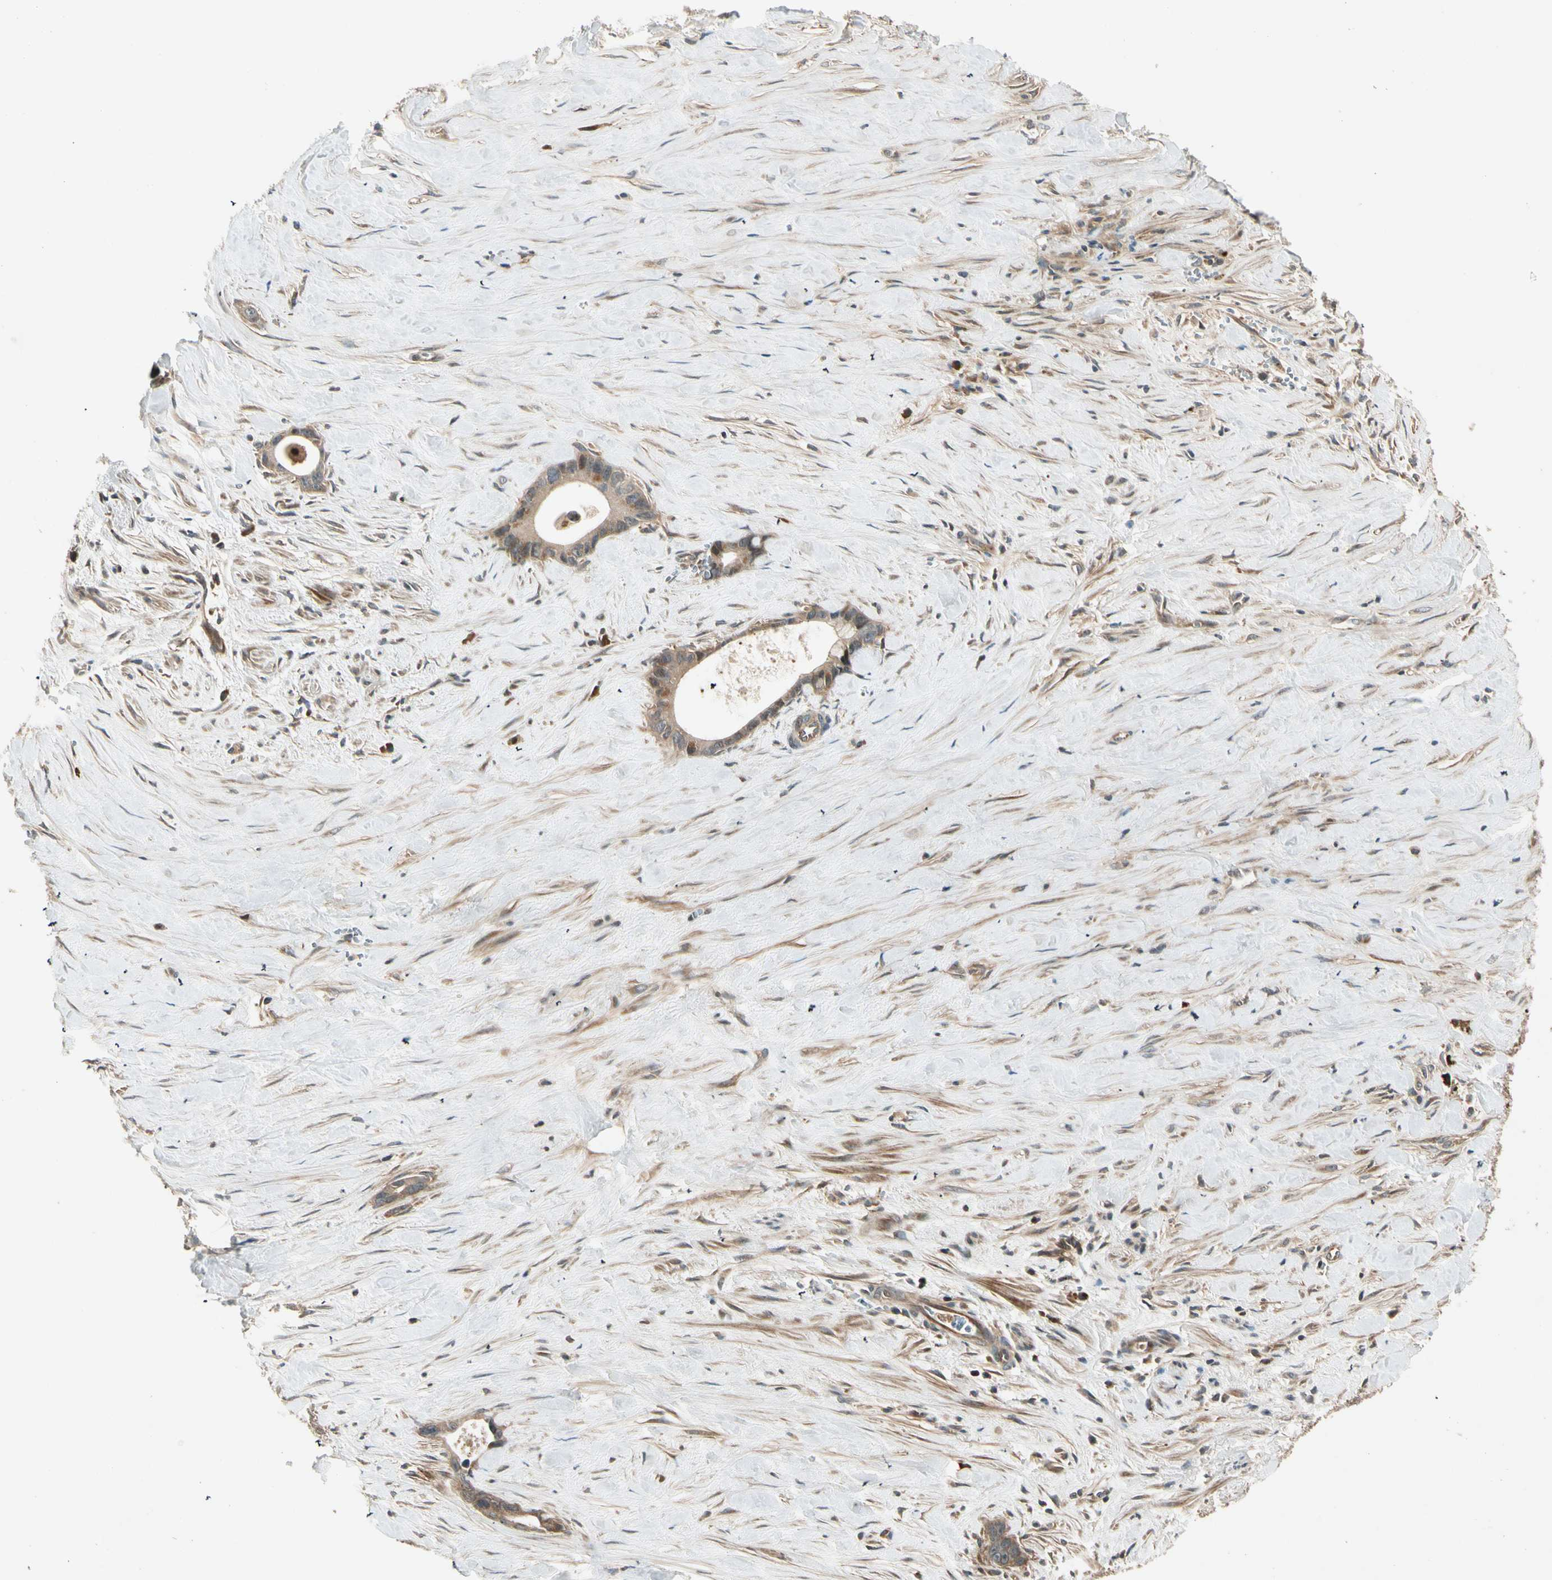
{"staining": {"intensity": "moderate", "quantity": ">75%", "location": "cytoplasmic/membranous"}, "tissue": "liver cancer", "cell_type": "Tumor cells", "image_type": "cancer", "snomed": [{"axis": "morphology", "description": "Cholangiocarcinoma"}, {"axis": "topography", "description": "Liver"}], "caption": "Human liver cholangiocarcinoma stained with a brown dye reveals moderate cytoplasmic/membranous positive positivity in approximately >75% of tumor cells.", "gene": "ACVR1C", "patient": {"sex": "female", "age": 55}}